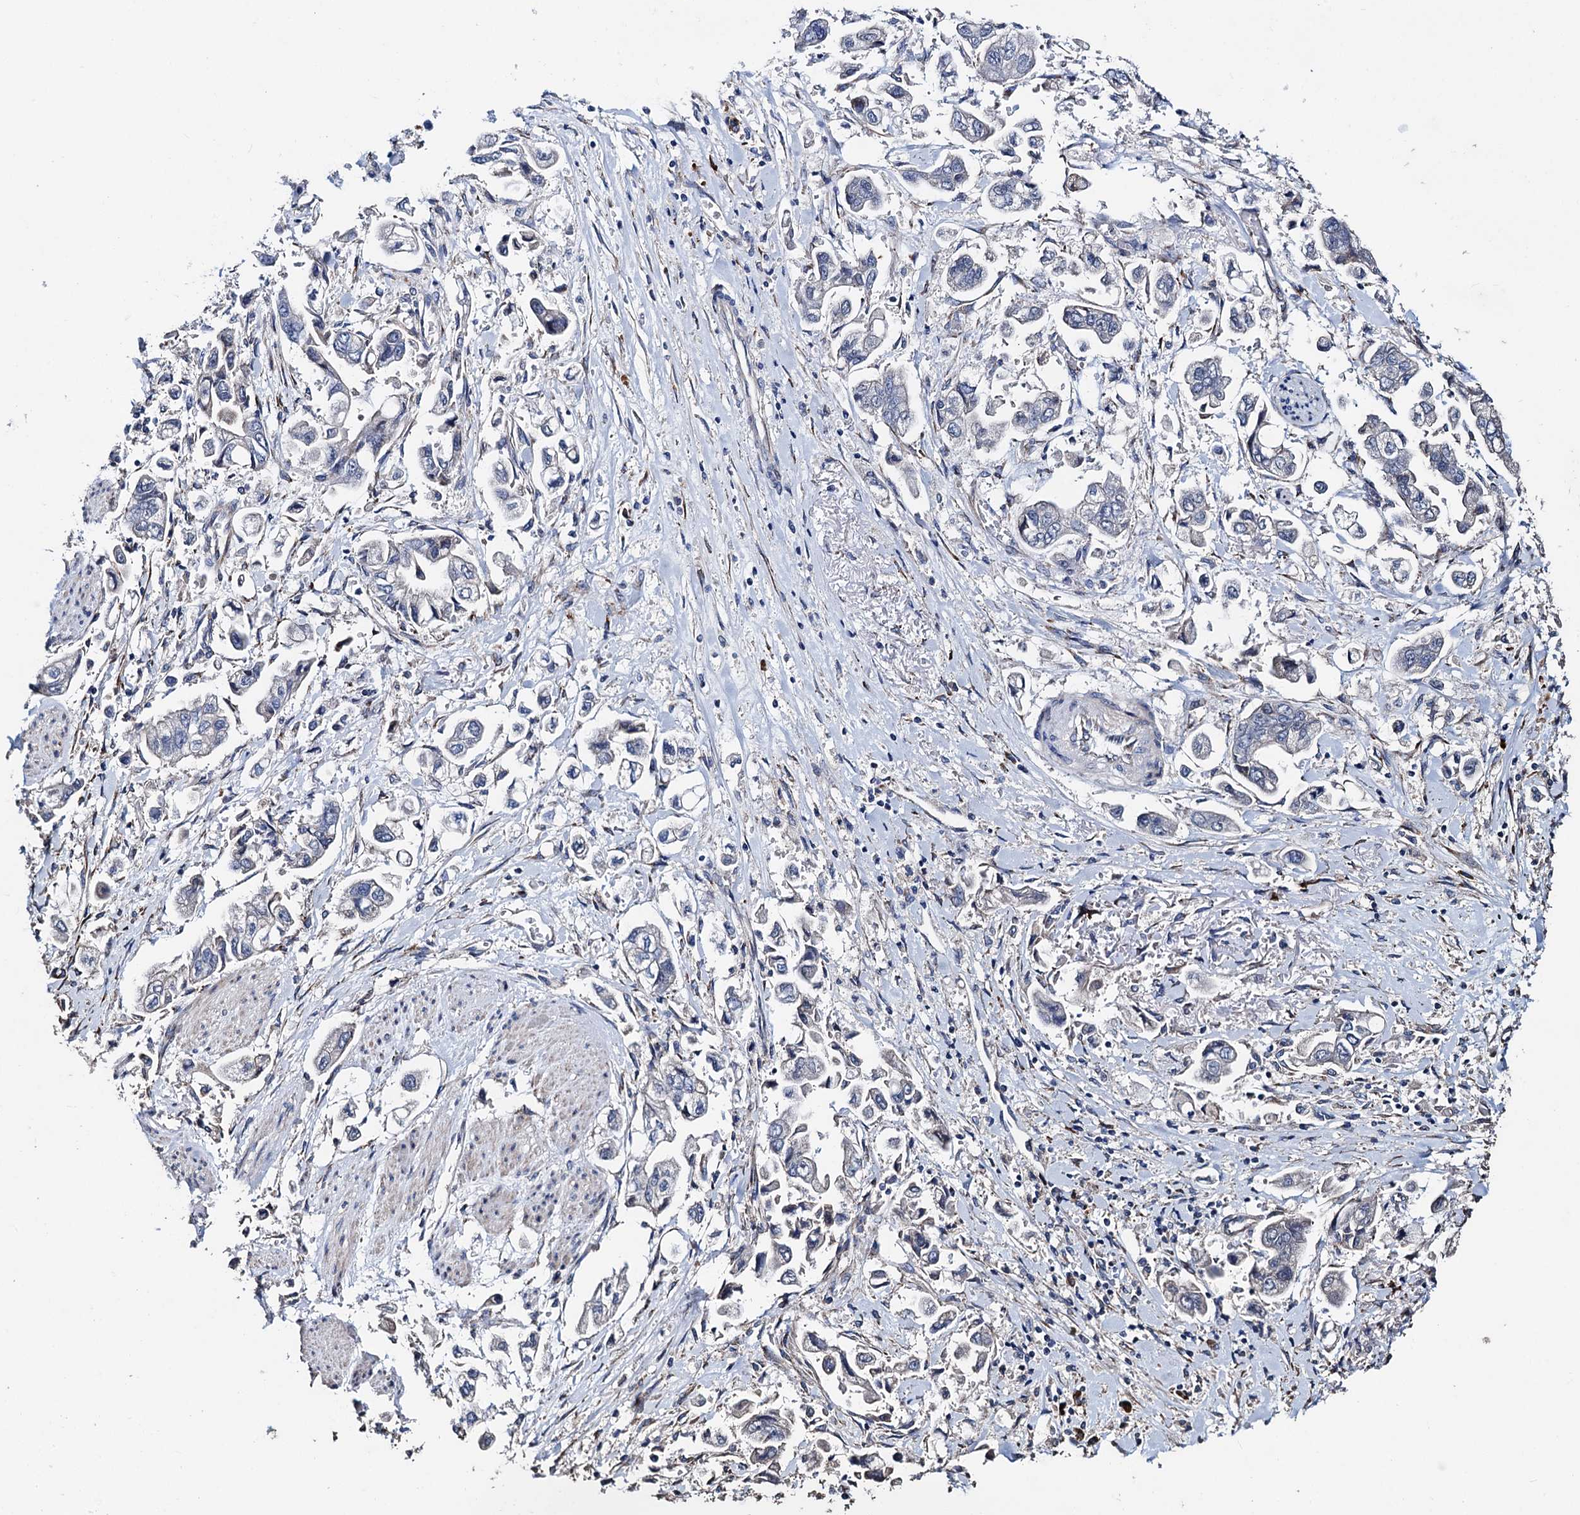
{"staining": {"intensity": "negative", "quantity": "none", "location": "none"}, "tissue": "stomach cancer", "cell_type": "Tumor cells", "image_type": "cancer", "snomed": [{"axis": "morphology", "description": "Adenocarcinoma, NOS"}, {"axis": "topography", "description": "Stomach"}], "caption": "Immunohistochemical staining of stomach adenocarcinoma displays no significant positivity in tumor cells.", "gene": "AKAP11", "patient": {"sex": "male", "age": 62}}